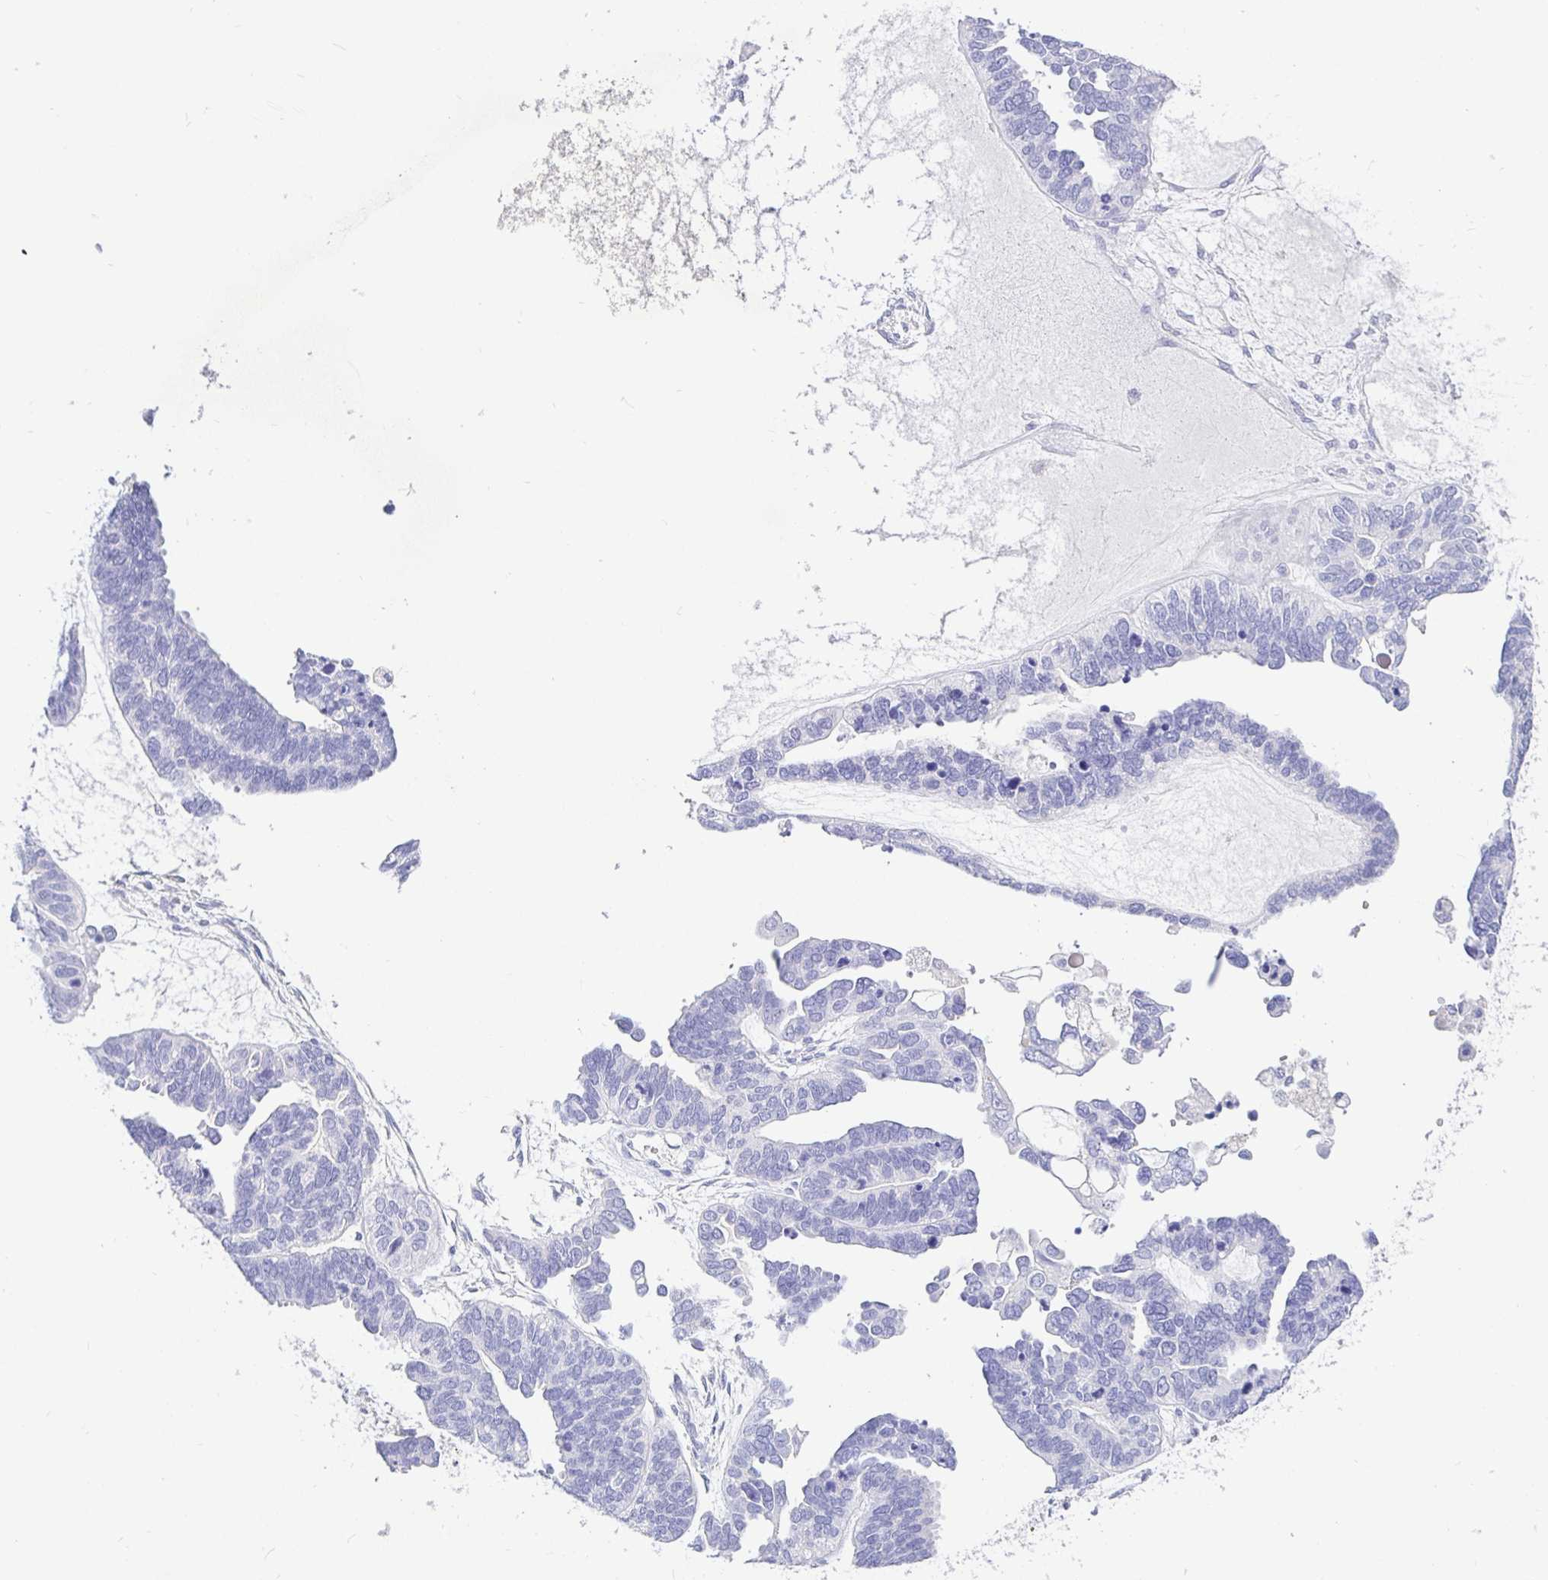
{"staining": {"intensity": "negative", "quantity": "none", "location": "none"}, "tissue": "ovarian cancer", "cell_type": "Tumor cells", "image_type": "cancer", "snomed": [{"axis": "morphology", "description": "Cystadenocarcinoma, serous, NOS"}, {"axis": "topography", "description": "Ovary"}], "caption": "Serous cystadenocarcinoma (ovarian) stained for a protein using immunohistochemistry (IHC) exhibits no staining tumor cells.", "gene": "TPTE", "patient": {"sex": "female", "age": 51}}